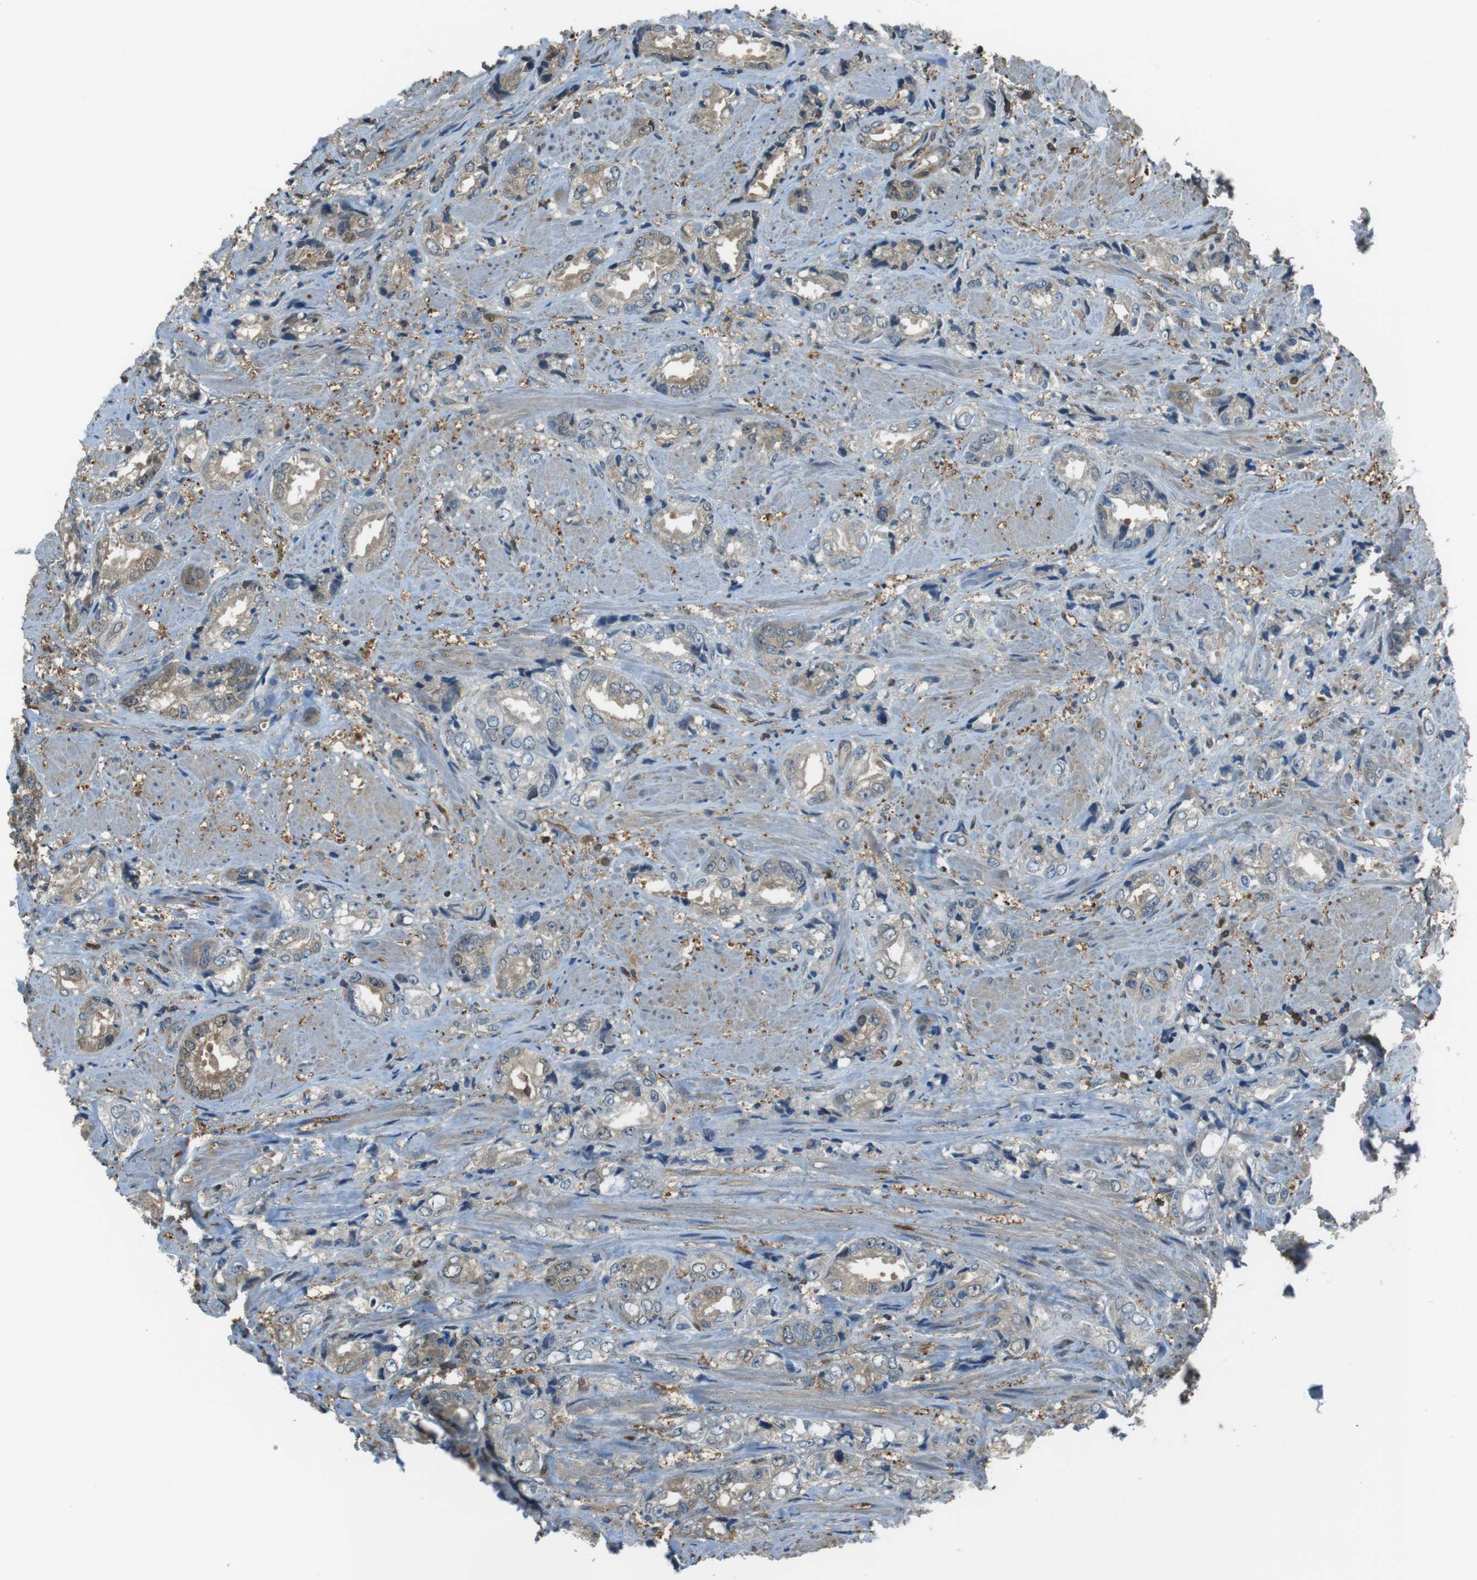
{"staining": {"intensity": "weak", "quantity": "<25%", "location": "cytoplasmic/membranous,nuclear"}, "tissue": "prostate cancer", "cell_type": "Tumor cells", "image_type": "cancer", "snomed": [{"axis": "morphology", "description": "Adenocarcinoma, High grade"}, {"axis": "topography", "description": "Prostate"}], "caption": "IHC of prostate cancer (adenocarcinoma (high-grade)) reveals no positivity in tumor cells.", "gene": "TWSG1", "patient": {"sex": "male", "age": 61}}